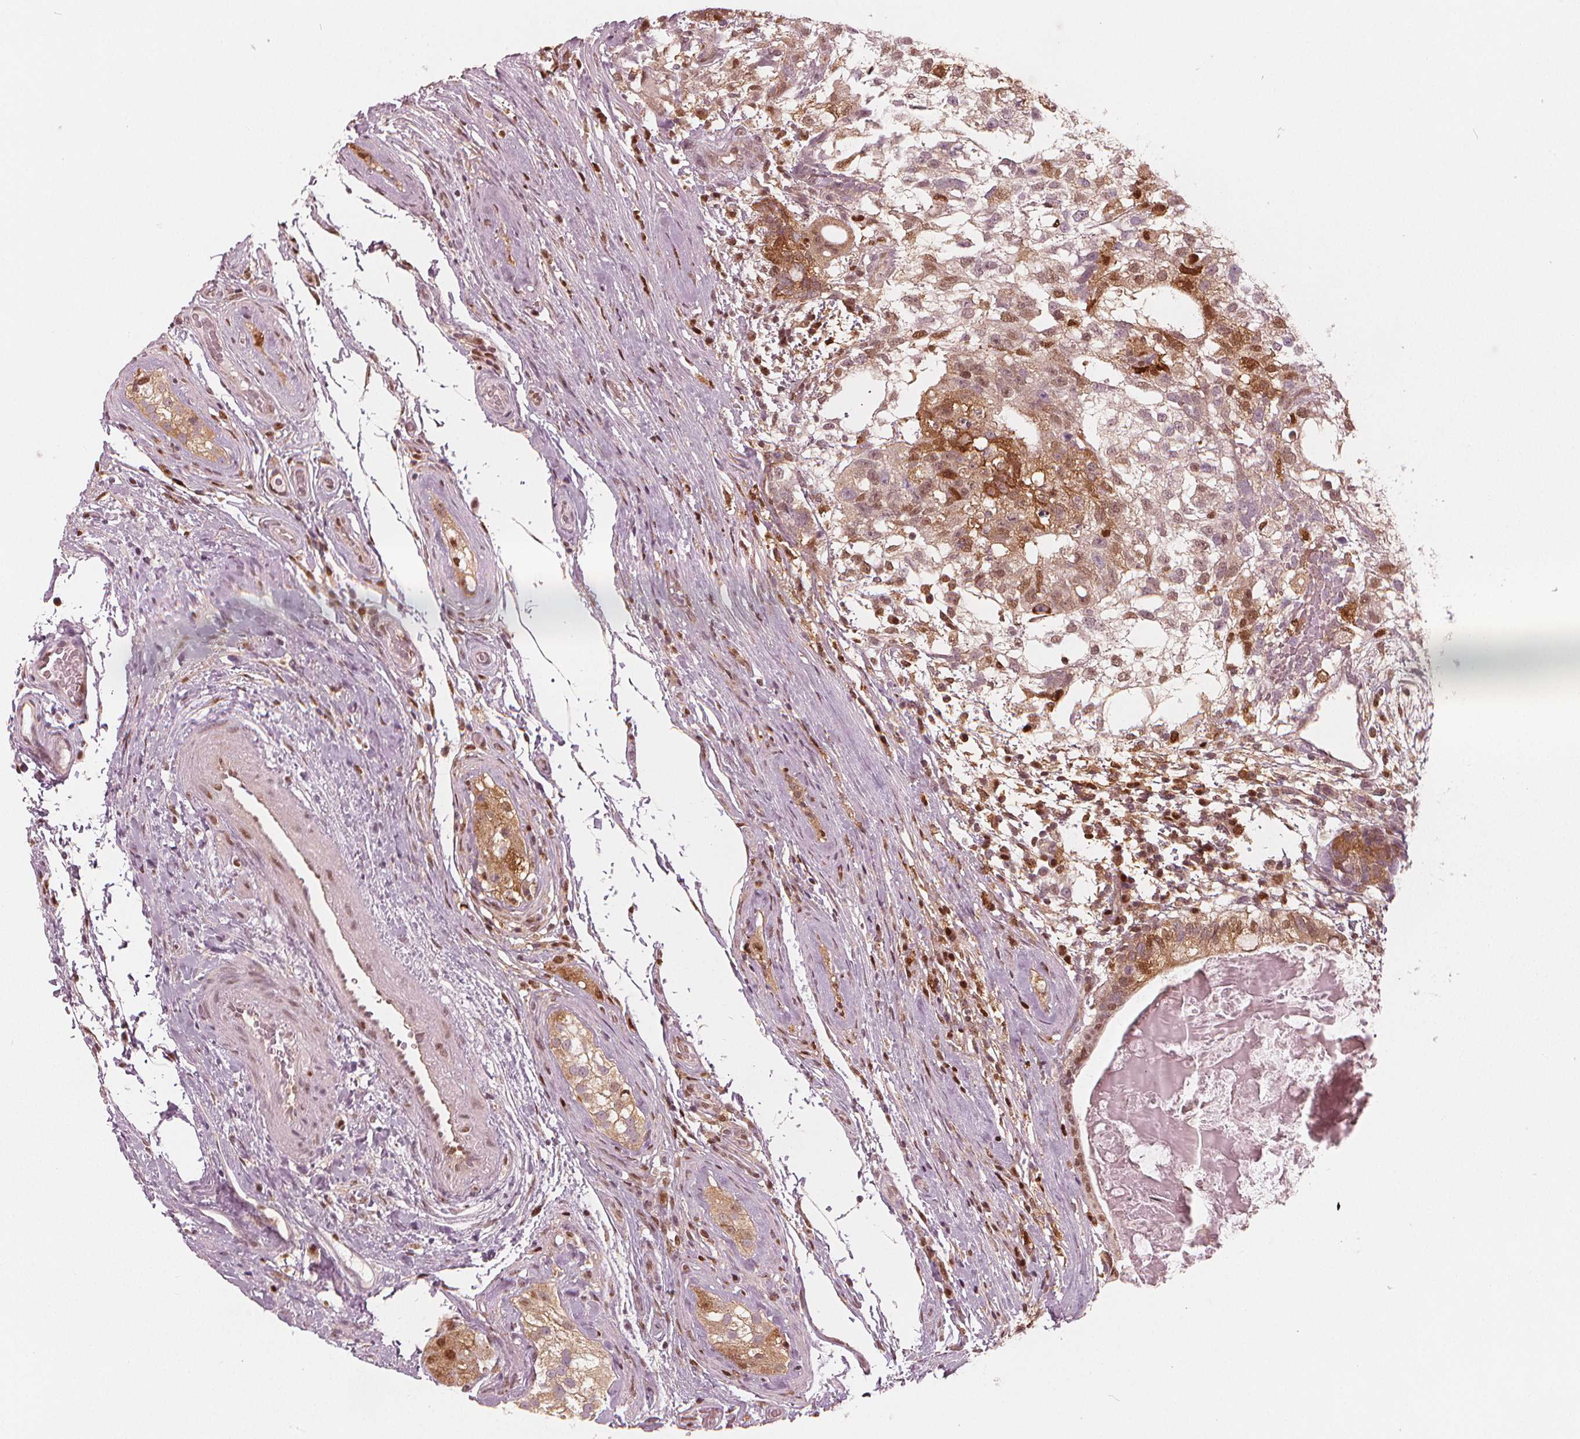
{"staining": {"intensity": "moderate", "quantity": "25%-75%", "location": "cytoplasmic/membranous,nuclear"}, "tissue": "testis cancer", "cell_type": "Tumor cells", "image_type": "cancer", "snomed": [{"axis": "morphology", "description": "Seminoma, NOS"}, {"axis": "morphology", "description": "Carcinoma, Embryonal, NOS"}, {"axis": "topography", "description": "Testis"}], "caption": "DAB immunohistochemical staining of human embryonal carcinoma (testis) demonstrates moderate cytoplasmic/membranous and nuclear protein expression in approximately 25%-75% of tumor cells. Nuclei are stained in blue.", "gene": "SQSTM1", "patient": {"sex": "male", "age": 41}}